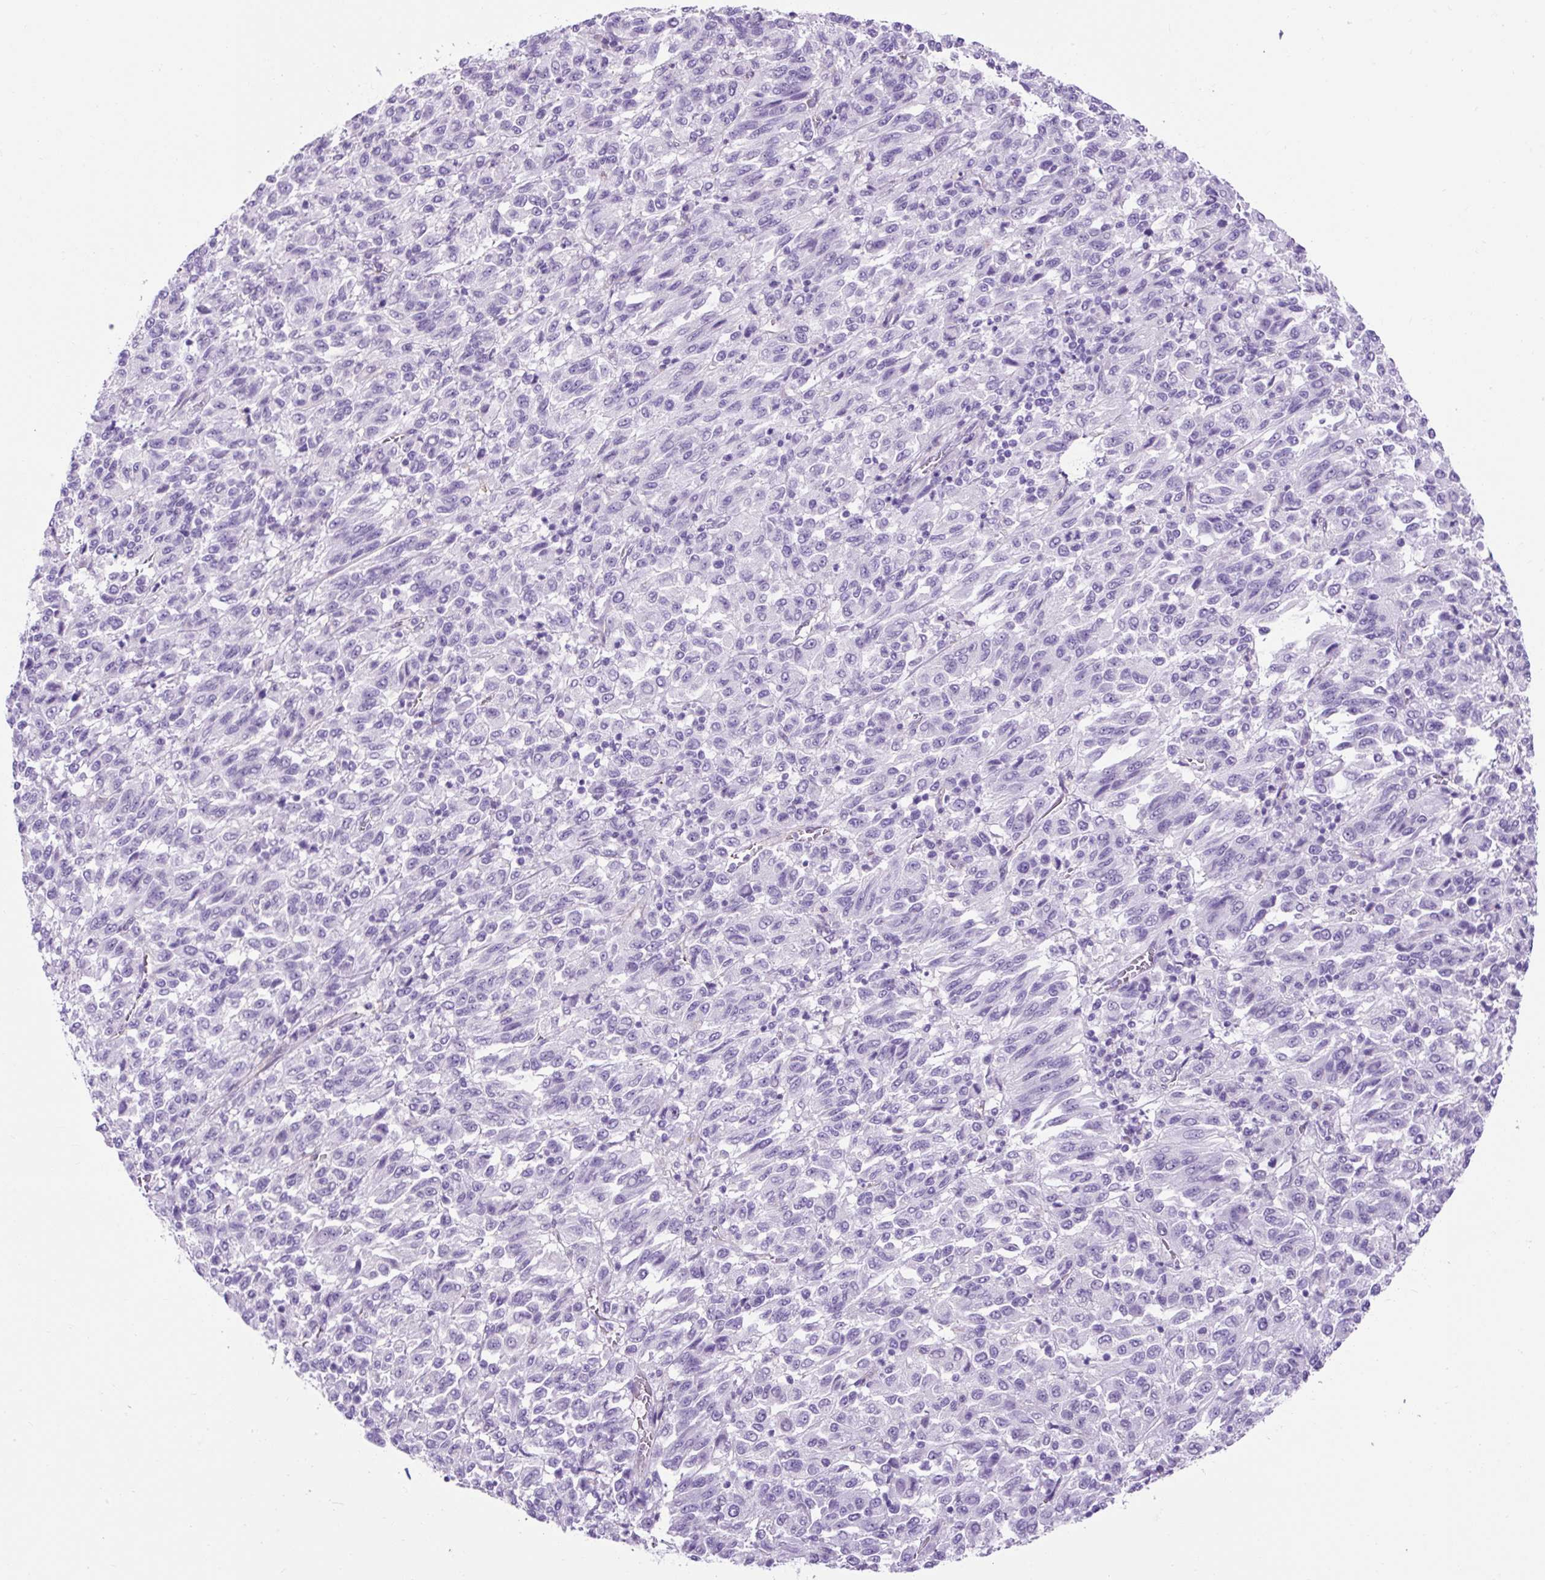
{"staining": {"intensity": "negative", "quantity": "none", "location": "none"}, "tissue": "melanoma", "cell_type": "Tumor cells", "image_type": "cancer", "snomed": [{"axis": "morphology", "description": "Malignant melanoma, Metastatic site"}, {"axis": "topography", "description": "Lung"}], "caption": "Tumor cells show no significant protein expression in melanoma.", "gene": "KRT12", "patient": {"sex": "male", "age": 64}}